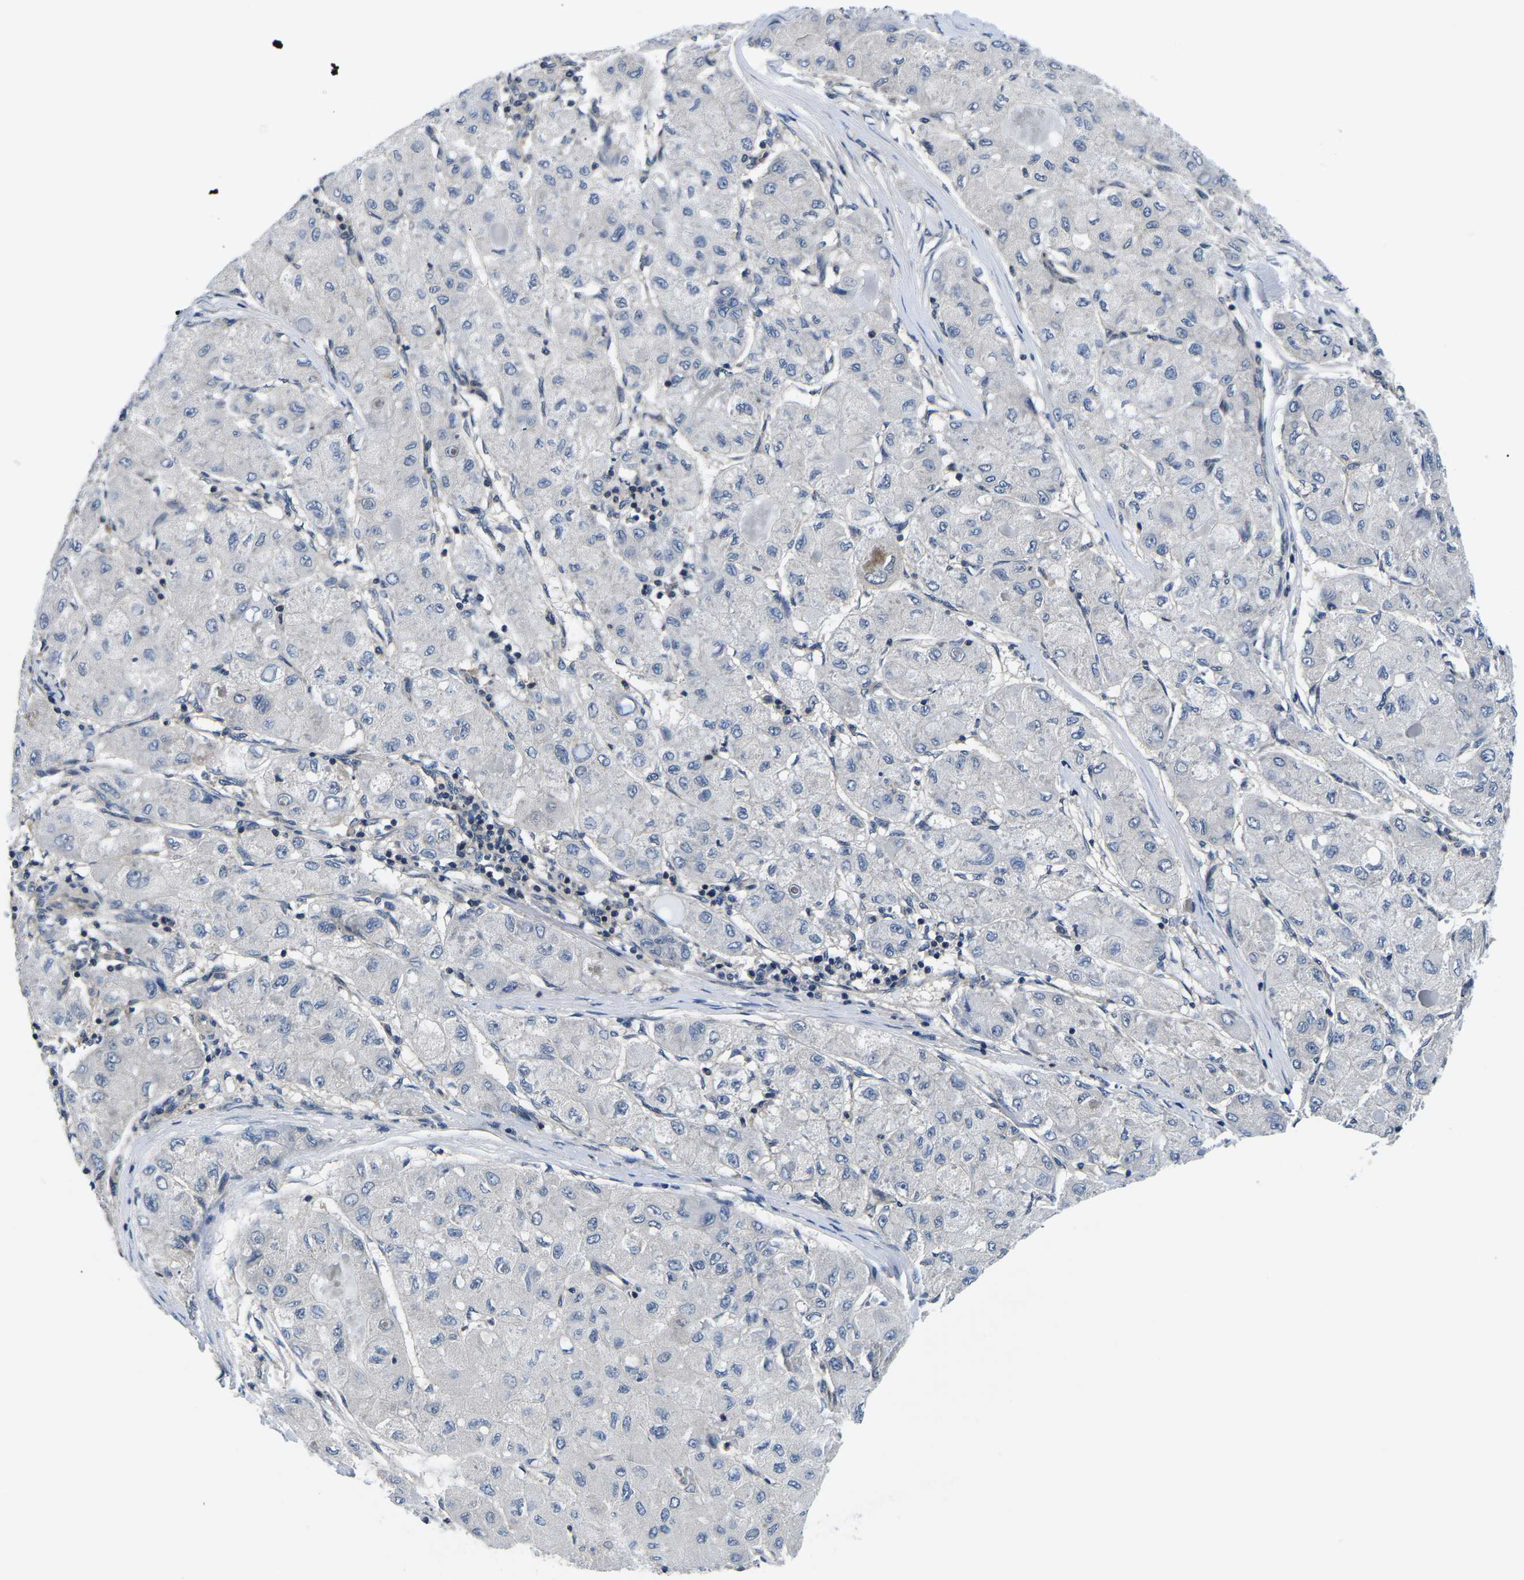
{"staining": {"intensity": "weak", "quantity": "<25%", "location": "cytoplasmic/membranous"}, "tissue": "liver cancer", "cell_type": "Tumor cells", "image_type": "cancer", "snomed": [{"axis": "morphology", "description": "Carcinoma, Hepatocellular, NOS"}, {"axis": "topography", "description": "Liver"}], "caption": "High power microscopy photomicrograph of an immunohistochemistry (IHC) micrograph of liver cancer (hepatocellular carcinoma), revealing no significant positivity in tumor cells.", "gene": "GSK3B", "patient": {"sex": "male", "age": 80}}